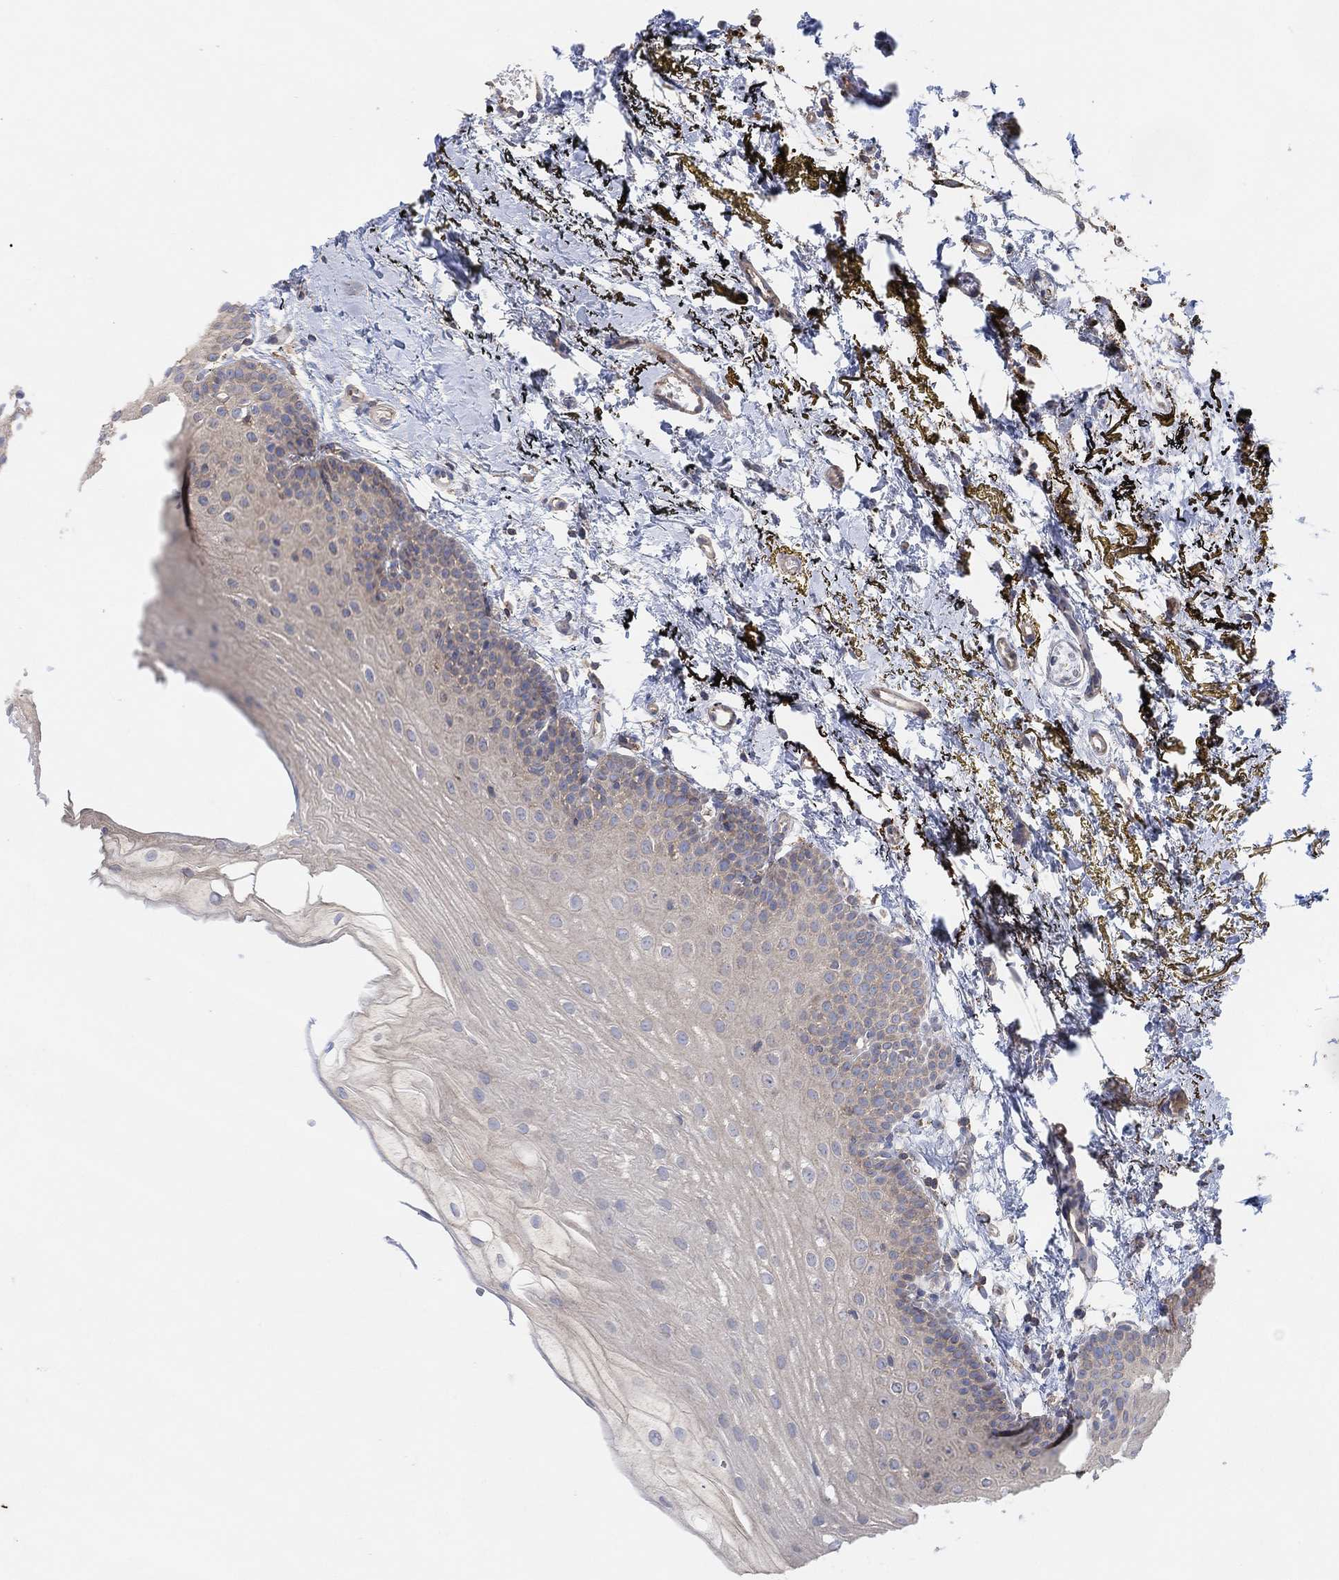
{"staining": {"intensity": "weak", "quantity": "25%-75%", "location": "cytoplasmic/membranous"}, "tissue": "oral mucosa", "cell_type": "Squamous epithelial cells", "image_type": "normal", "snomed": [{"axis": "morphology", "description": "Normal tissue, NOS"}, {"axis": "topography", "description": "Oral tissue"}], "caption": "Protein analysis of normal oral mucosa displays weak cytoplasmic/membranous expression in approximately 25%-75% of squamous epithelial cells.", "gene": "BLOC1S3", "patient": {"sex": "female", "age": 57}}